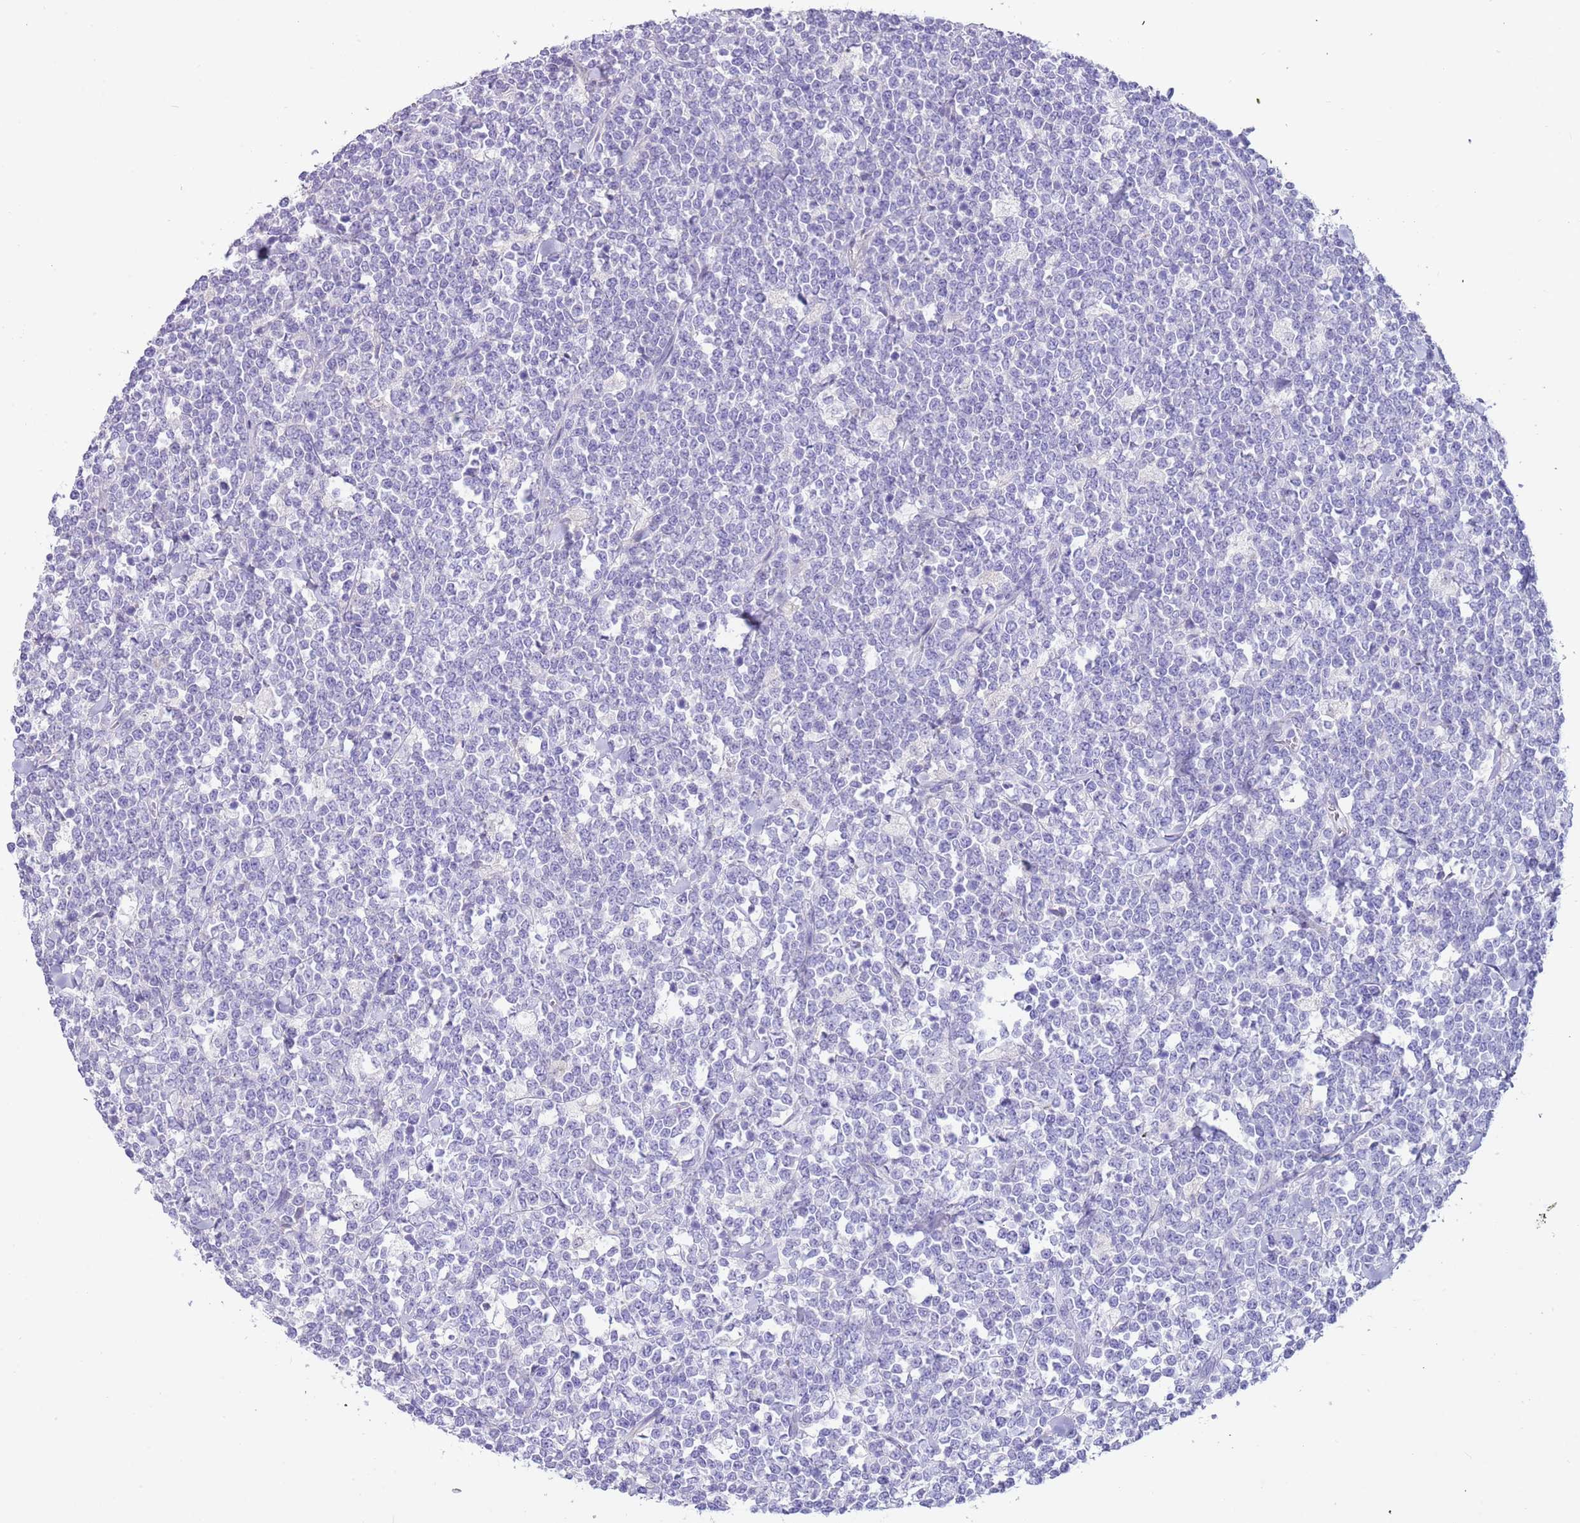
{"staining": {"intensity": "negative", "quantity": "none", "location": "none"}, "tissue": "lymphoma", "cell_type": "Tumor cells", "image_type": "cancer", "snomed": [{"axis": "morphology", "description": "Malignant lymphoma, non-Hodgkin's type, High grade"}, {"axis": "topography", "description": "Small intestine"}], "caption": "Protein analysis of lymphoma exhibits no significant expression in tumor cells.", "gene": "CABYR", "patient": {"sex": "male", "age": 8}}